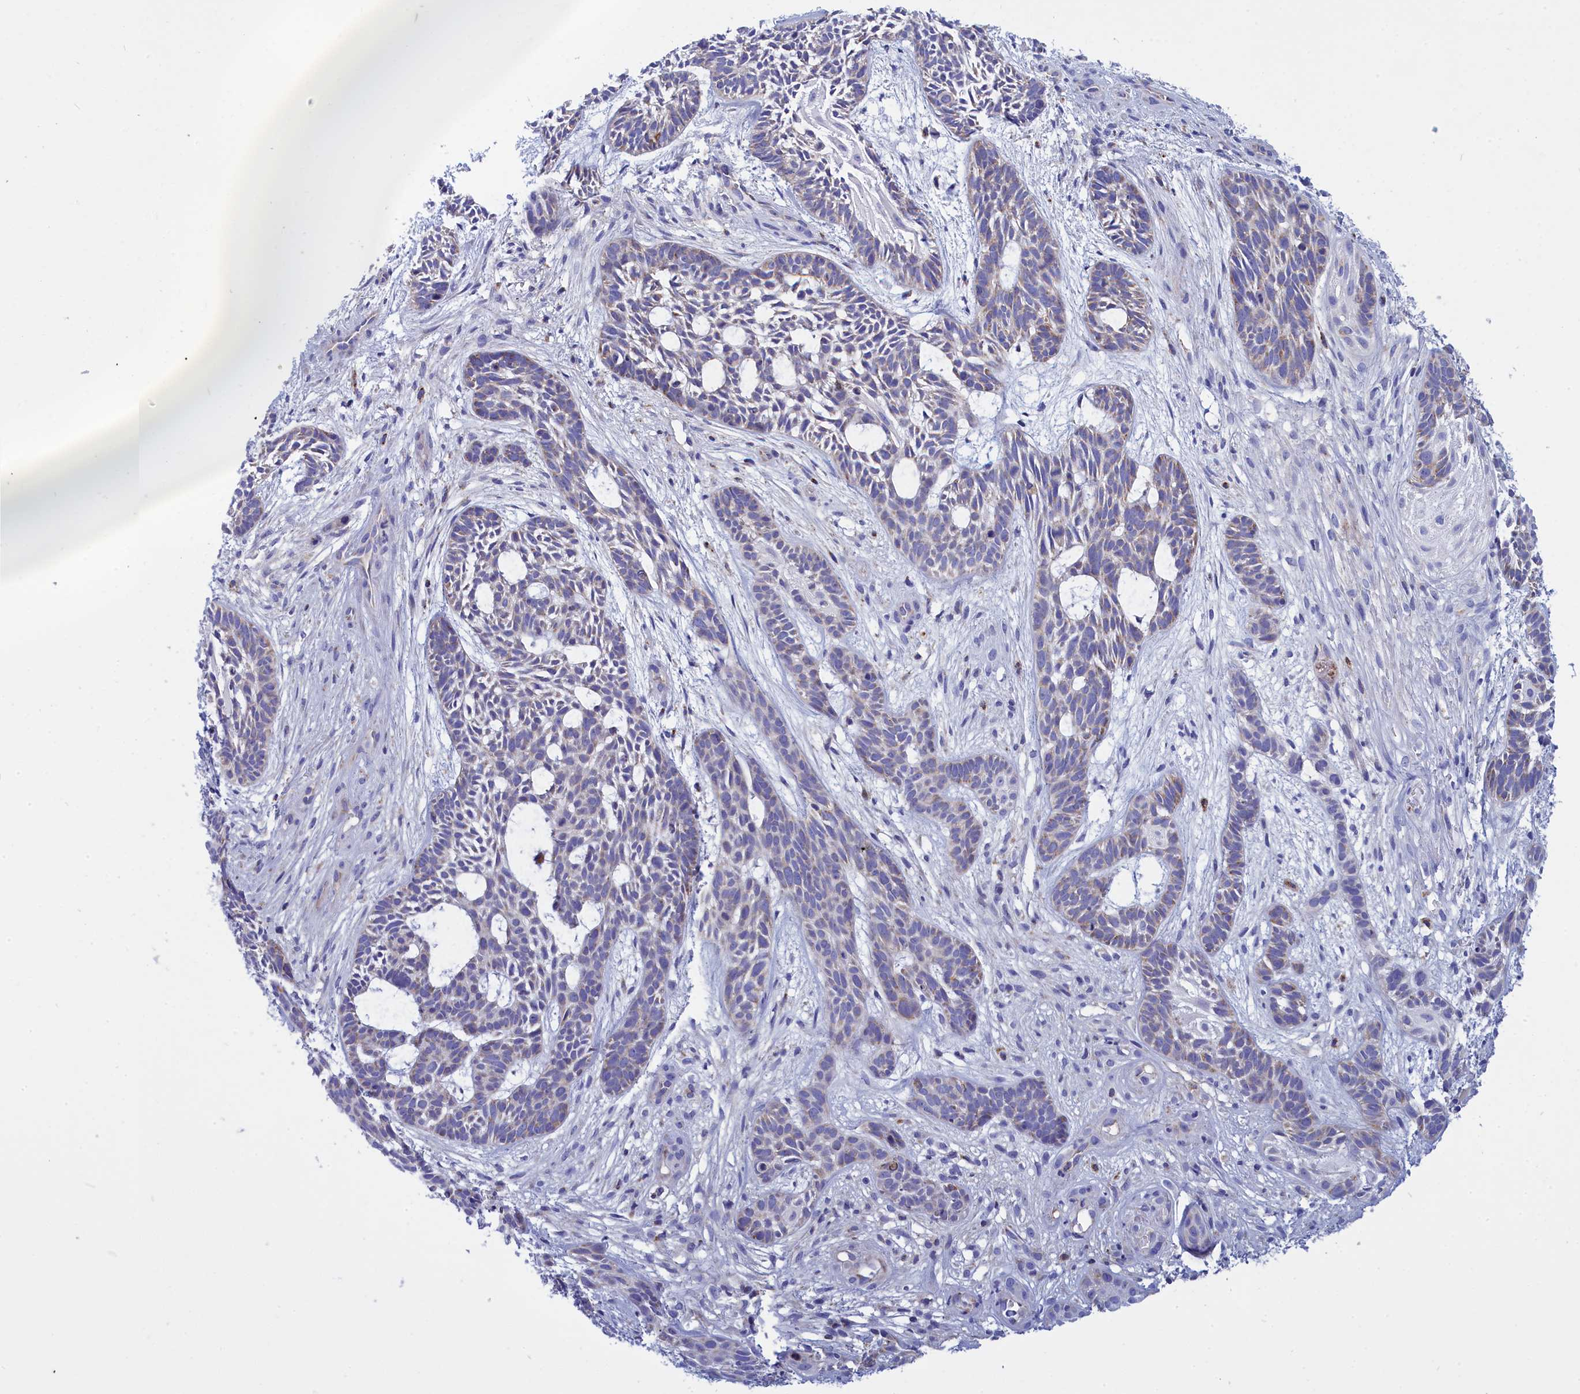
{"staining": {"intensity": "weak", "quantity": "<25%", "location": "cytoplasmic/membranous"}, "tissue": "skin cancer", "cell_type": "Tumor cells", "image_type": "cancer", "snomed": [{"axis": "morphology", "description": "Basal cell carcinoma"}, {"axis": "topography", "description": "Skin"}], "caption": "Immunohistochemistry (IHC) image of neoplastic tissue: skin basal cell carcinoma stained with DAB (3,3'-diaminobenzidine) shows no significant protein staining in tumor cells.", "gene": "CCRL2", "patient": {"sex": "male", "age": 89}}